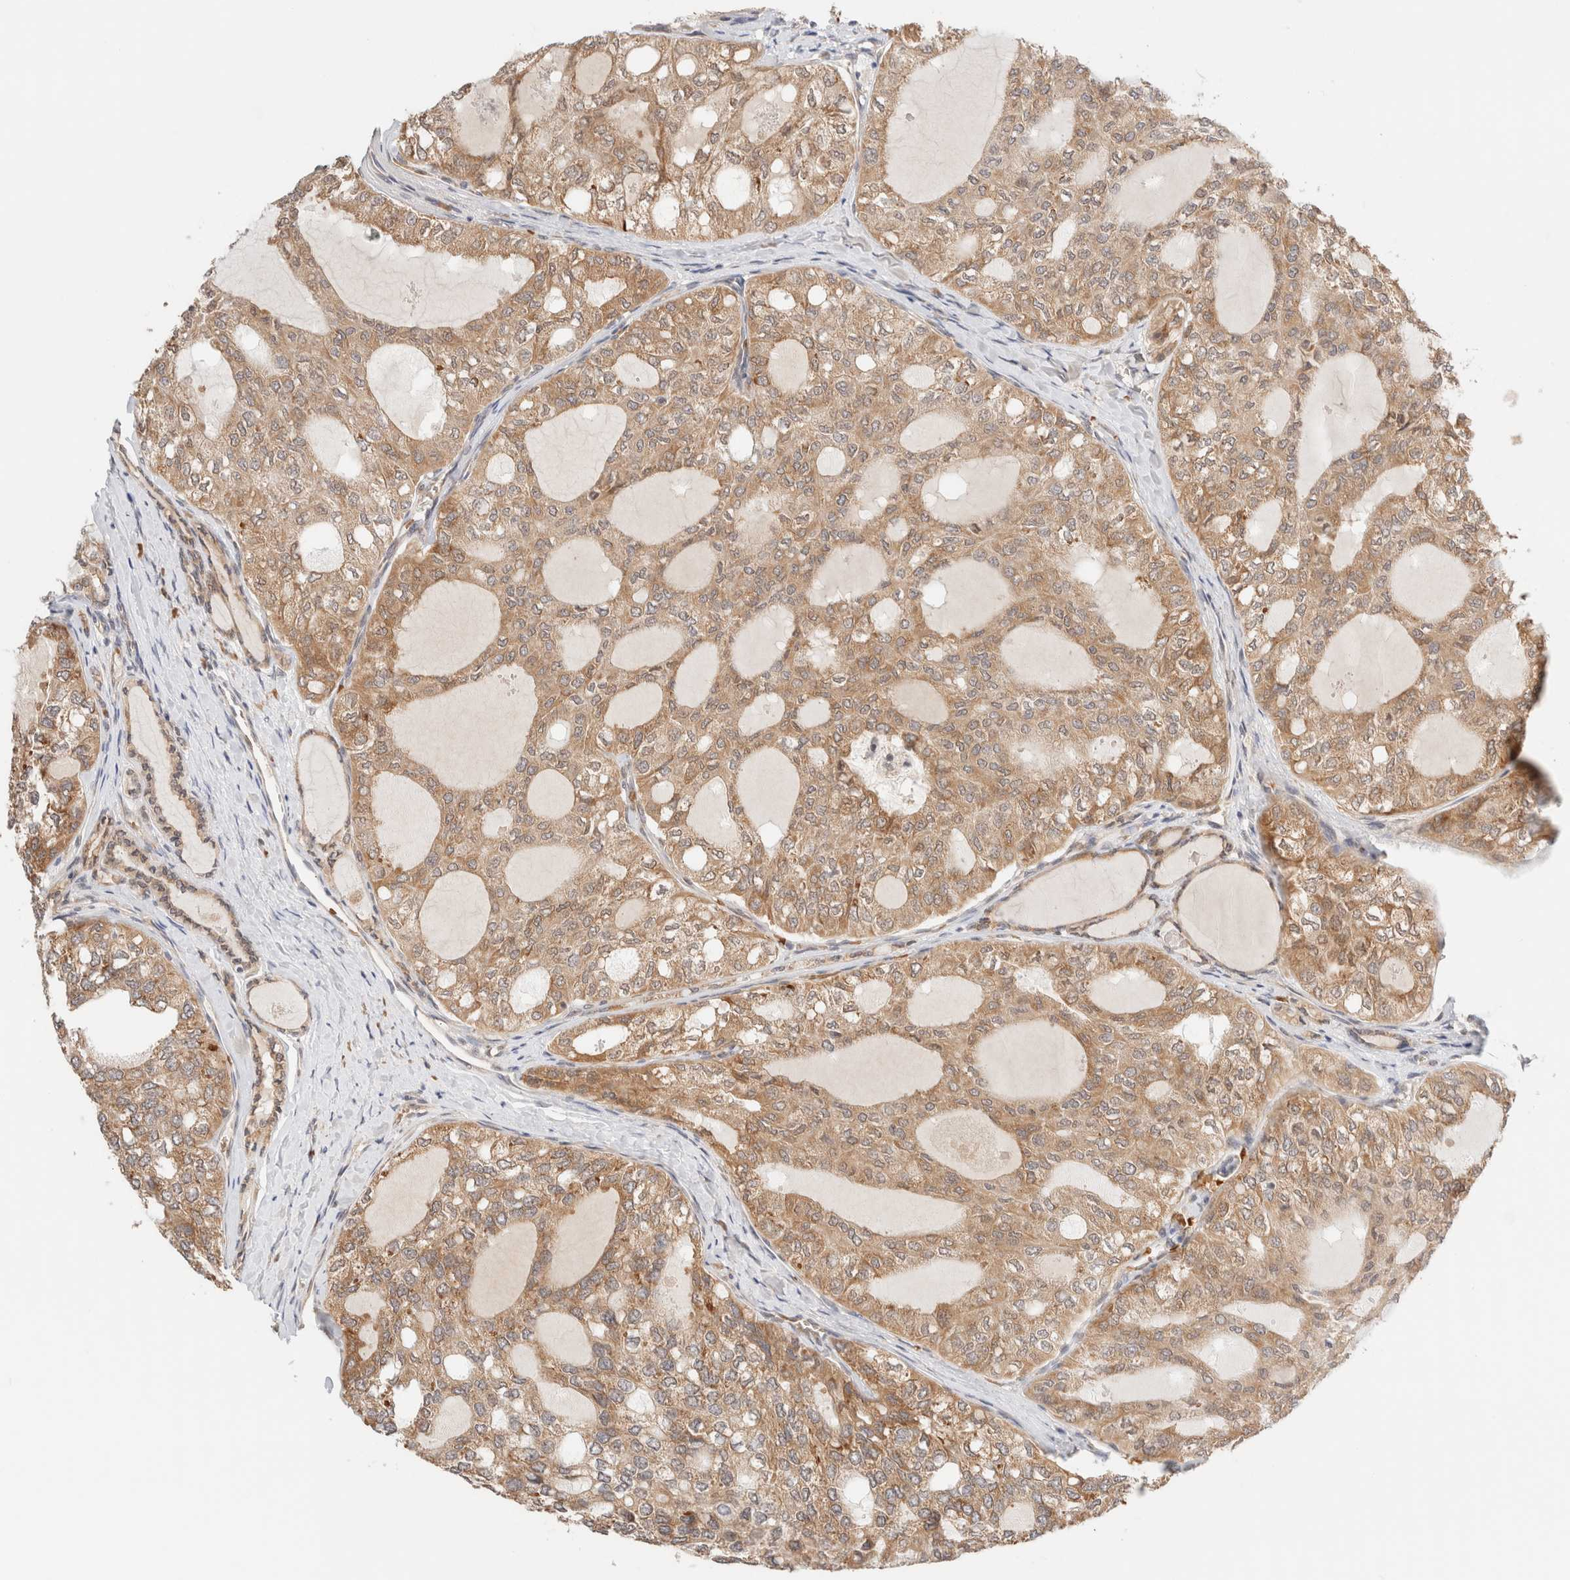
{"staining": {"intensity": "moderate", "quantity": ">75%", "location": "cytoplasmic/membranous"}, "tissue": "thyroid cancer", "cell_type": "Tumor cells", "image_type": "cancer", "snomed": [{"axis": "morphology", "description": "Follicular adenoma carcinoma, NOS"}, {"axis": "topography", "description": "Thyroid gland"}], "caption": "Immunohistochemistry of thyroid follicular adenoma carcinoma demonstrates medium levels of moderate cytoplasmic/membranous expression in about >75% of tumor cells.", "gene": "SYVN1", "patient": {"sex": "male", "age": 75}}